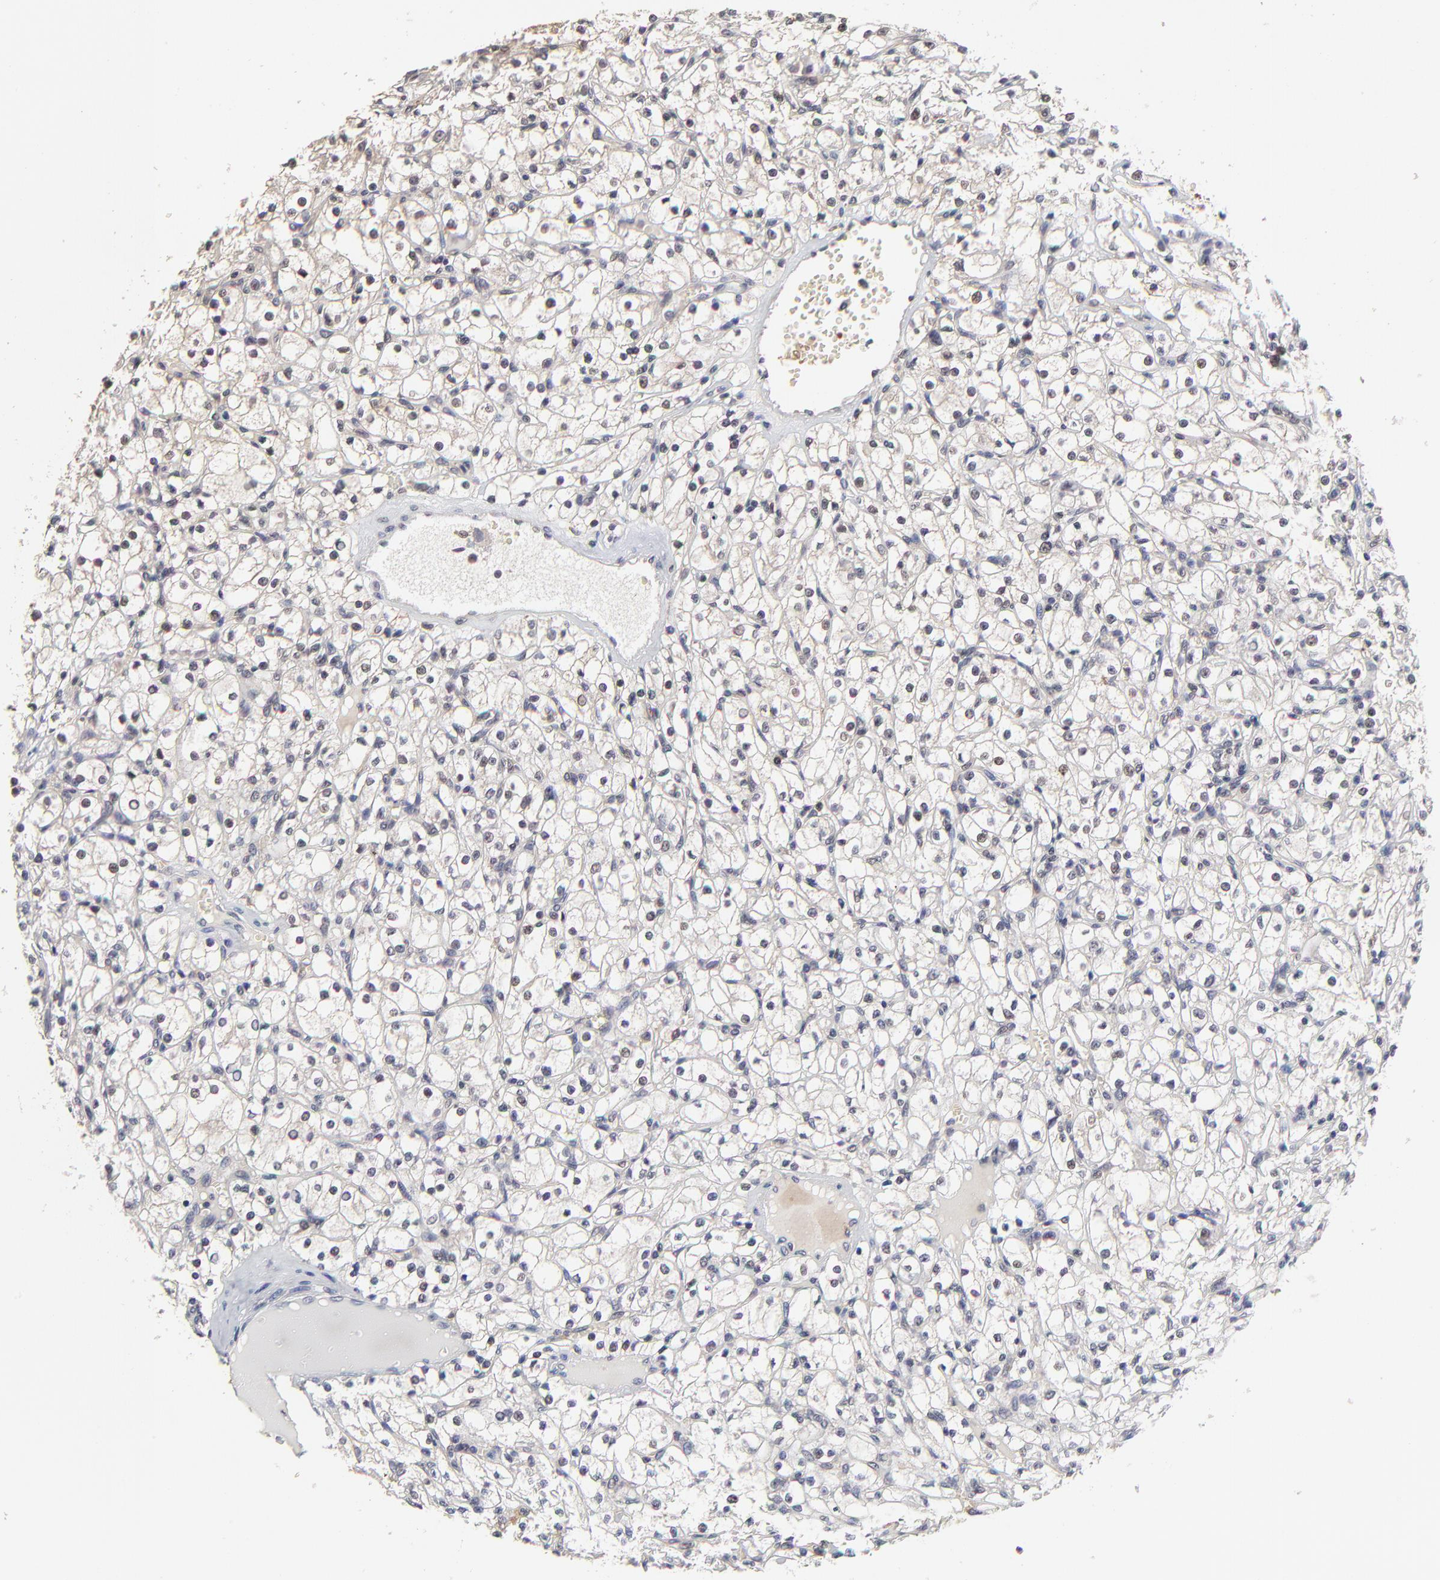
{"staining": {"intensity": "negative", "quantity": "none", "location": "none"}, "tissue": "renal cancer", "cell_type": "Tumor cells", "image_type": "cancer", "snomed": [{"axis": "morphology", "description": "Adenocarcinoma, NOS"}, {"axis": "topography", "description": "Kidney"}], "caption": "DAB immunohistochemical staining of renal cancer shows no significant staining in tumor cells.", "gene": "FRMD8", "patient": {"sex": "male", "age": 61}}